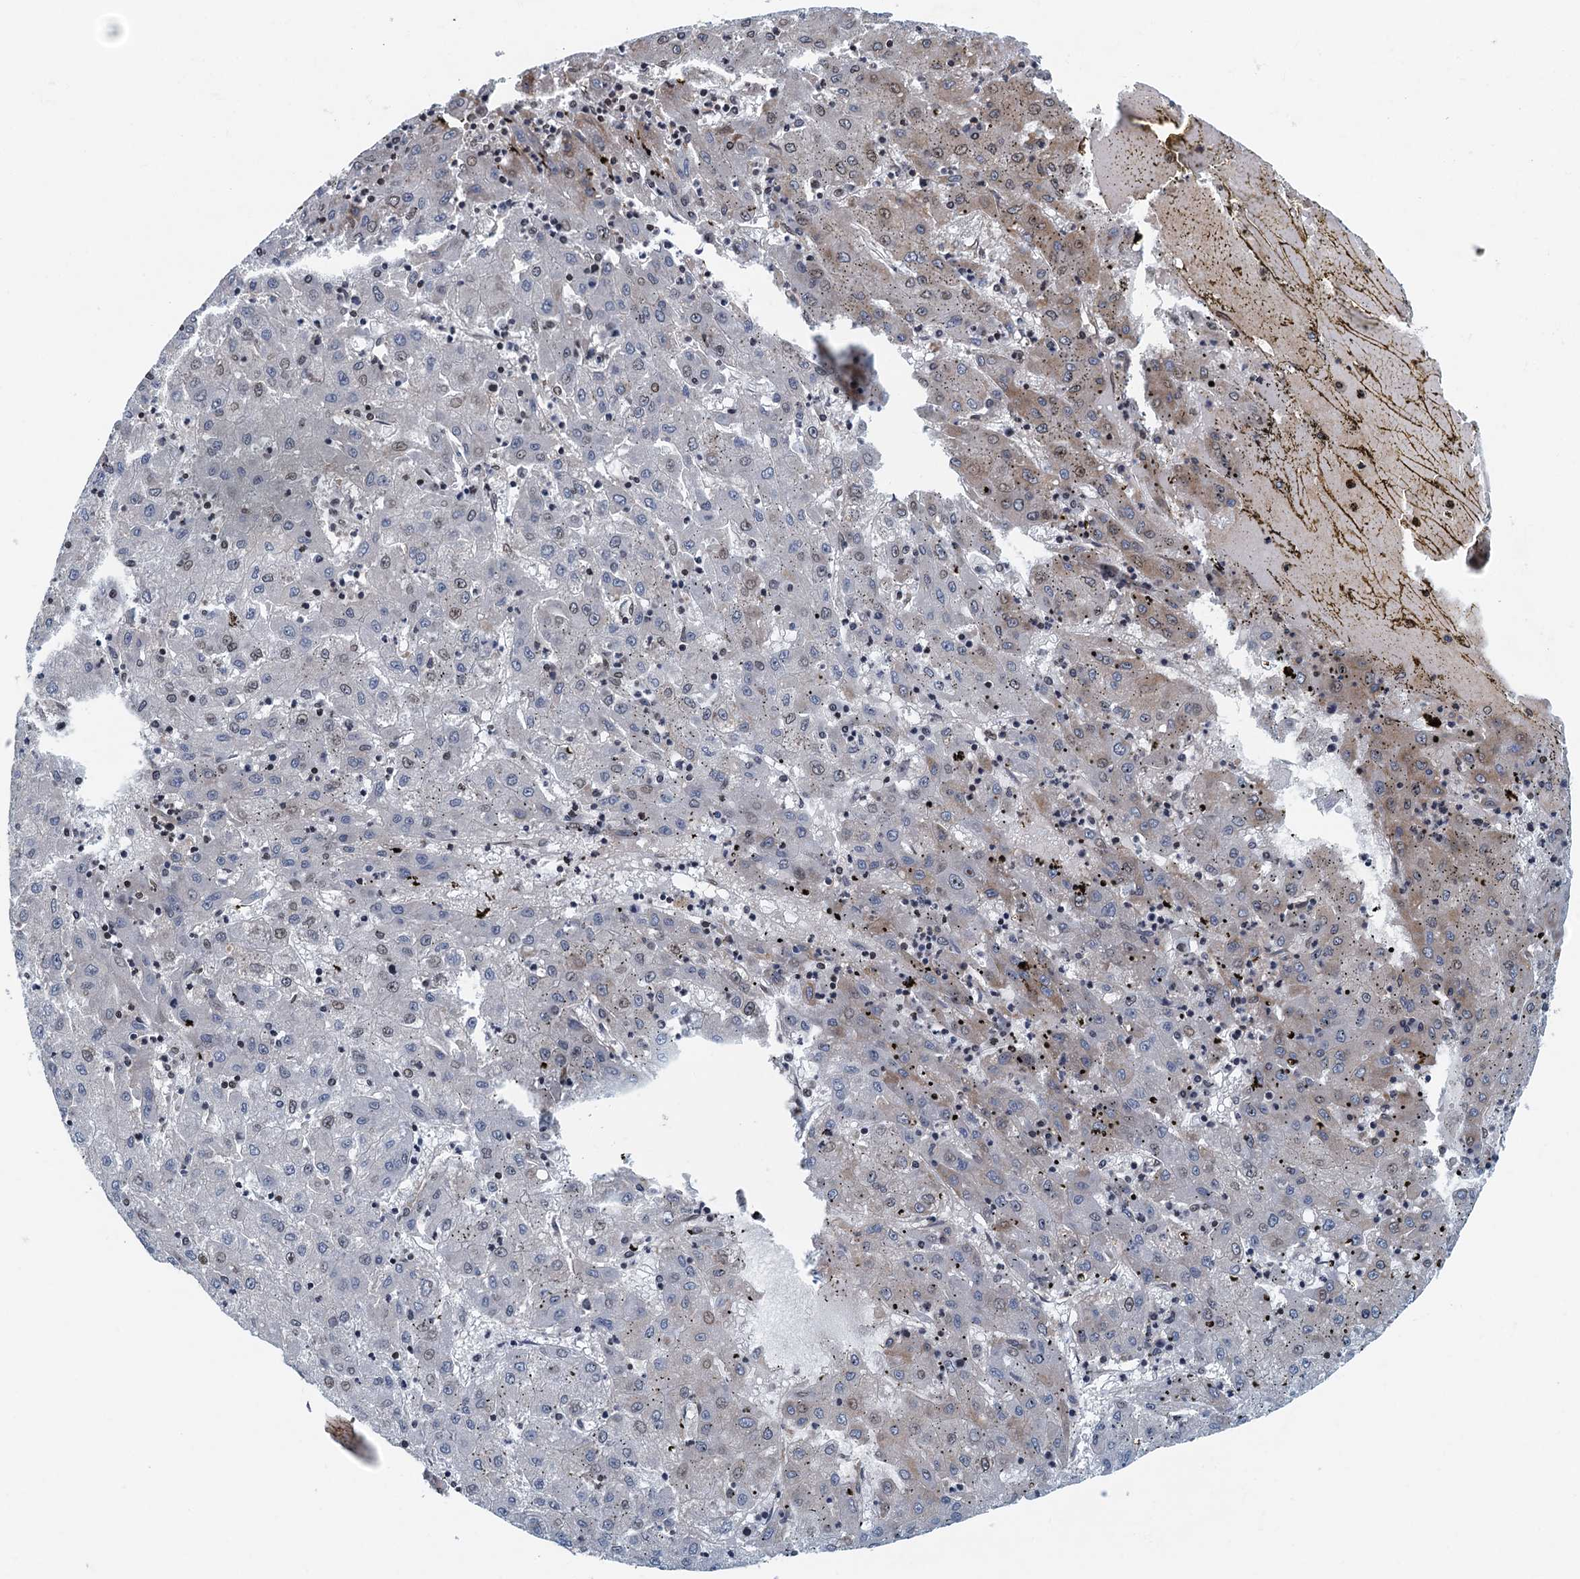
{"staining": {"intensity": "negative", "quantity": "none", "location": "none"}, "tissue": "liver cancer", "cell_type": "Tumor cells", "image_type": "cancer", "snomed": [{"axis": "morphology", "description": "Carcinoma, Hepatocellular, NOS"}, {"axis": "topography", "description": "Liver"}], "caption": "This photomicrograph is of liver cancer stained with immunohistochemistry to label a protein in brown with the nuclei are counter-stained blue. There is no staining in tumor cells. (Brightfield microscopy of DAB (3,3'-diaminobenzidine) immunohistochemistry (IHC) at high magnification).", "gene": "CCDC34", "patient": {"sex": "male", "age": 72}}